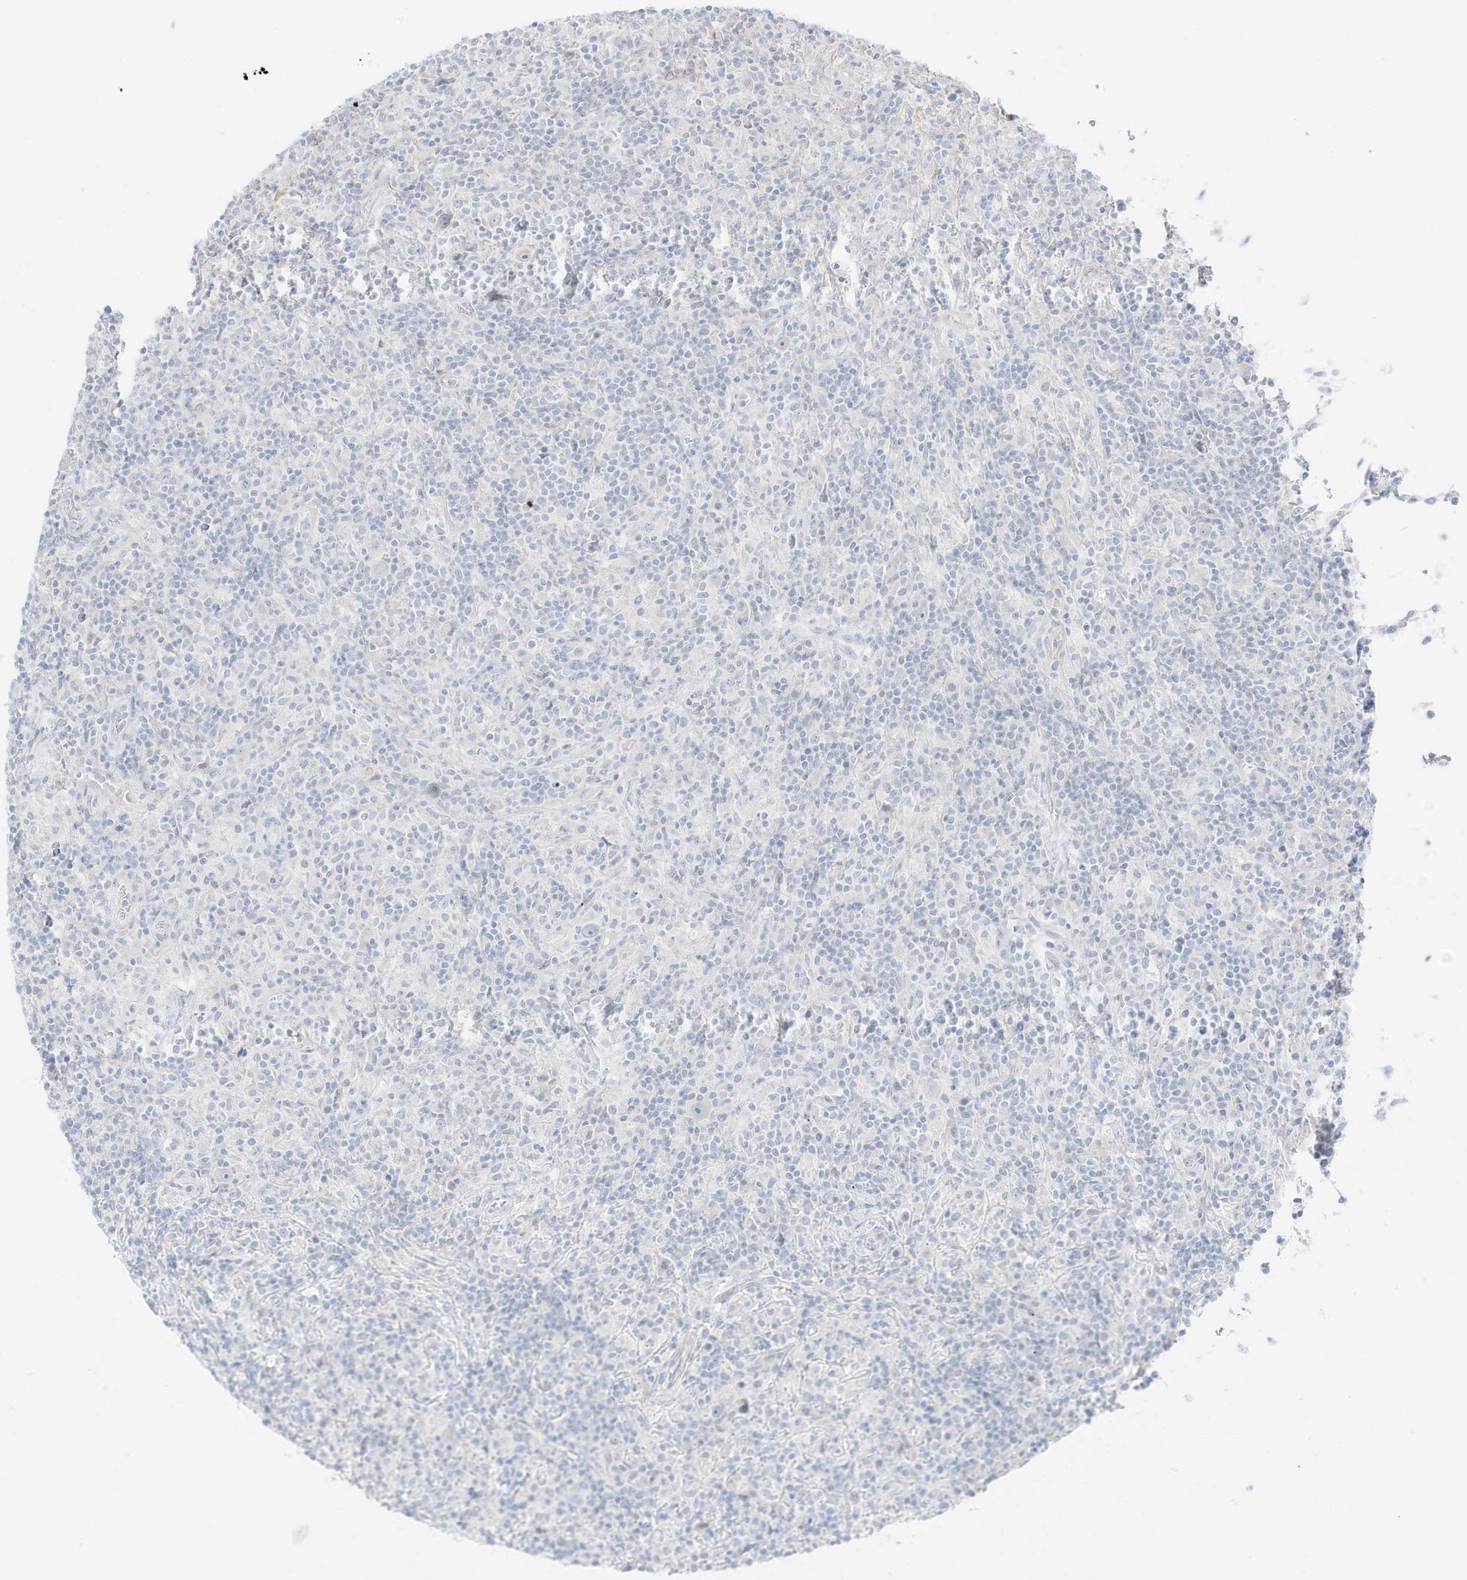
{"staining": {"intensity": "negative", "quantity": "none", "location": "none"}, "tissue": "lymphoma", "cell_type": "Tumor cells", "image_type": "cancer", "snomed": [{"axis": "morphology", "description": "Hodgkin's disease, NOS"}, {"axis": "topography", "description": "Lymph node"}], "caption": "Immunohistochemistry (IHC) photomicrograph of neoplastic tissue: lymphoma stained with DAB exhibits no significant protein positivity in tumor cells.", "gene": "SLC22A13", "patient": {"sex": "male", "age": 70}}